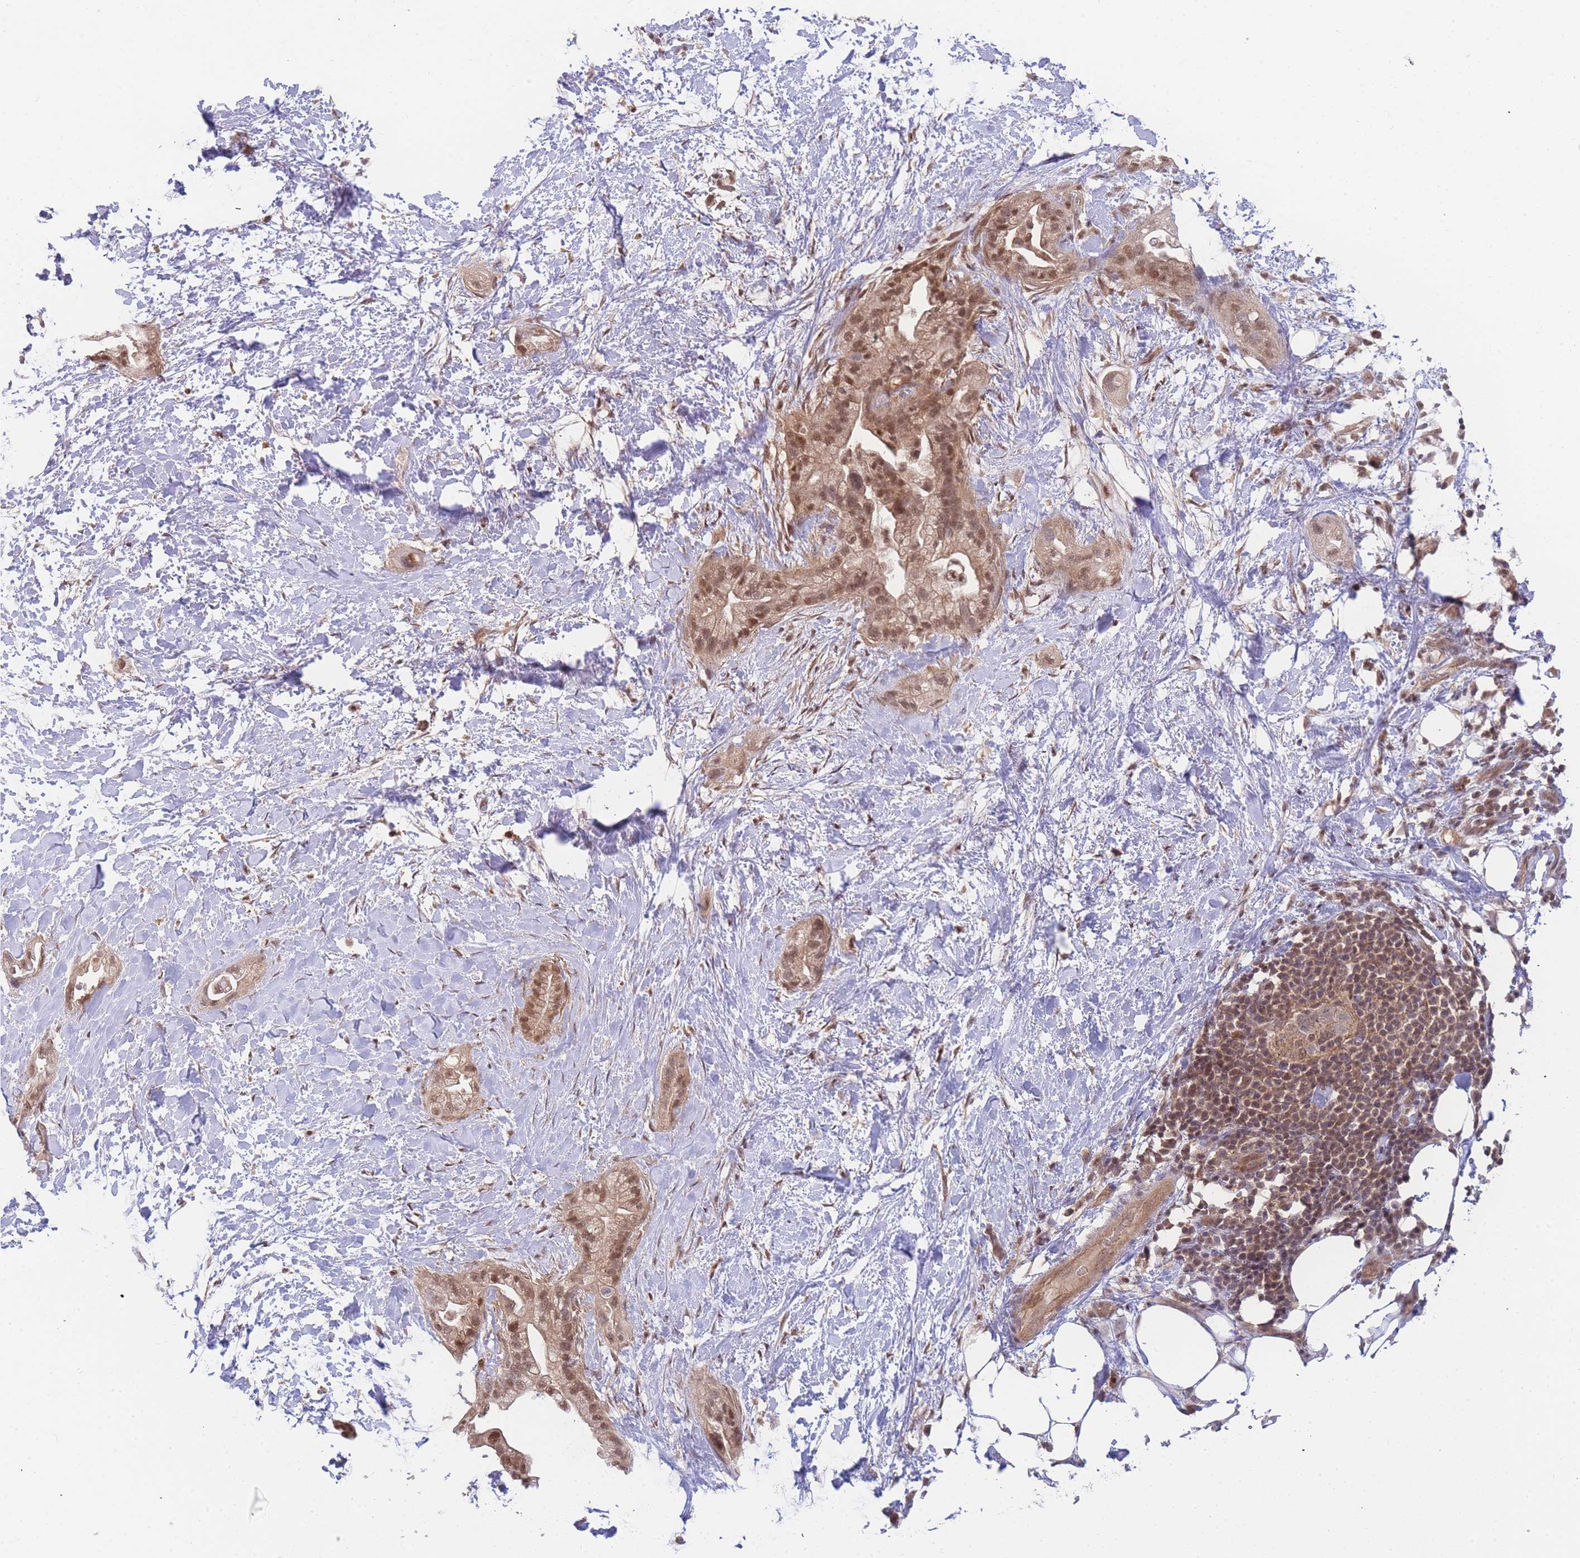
{"staining": {"intensity": "moderate", "quantity": ">75%", "location": "cytoplasmic/membranous,nuclear"}, "tissue": "pancreatic cancer", "cell_type": "Tumor cells", "image_type": "cancer", "snomed": [{"axis": "morphology", "description": "Adenocarcinoma, NOS"}, {"axis": "topography", "description": "Pancreas"}], "caption": "Adenocarcinoma (pancreatic) stained with a protein marker reveals moderate staining in tumor cells.", "gene": "KIAA1191", "patient": {"sex": "male", "age": 44}}